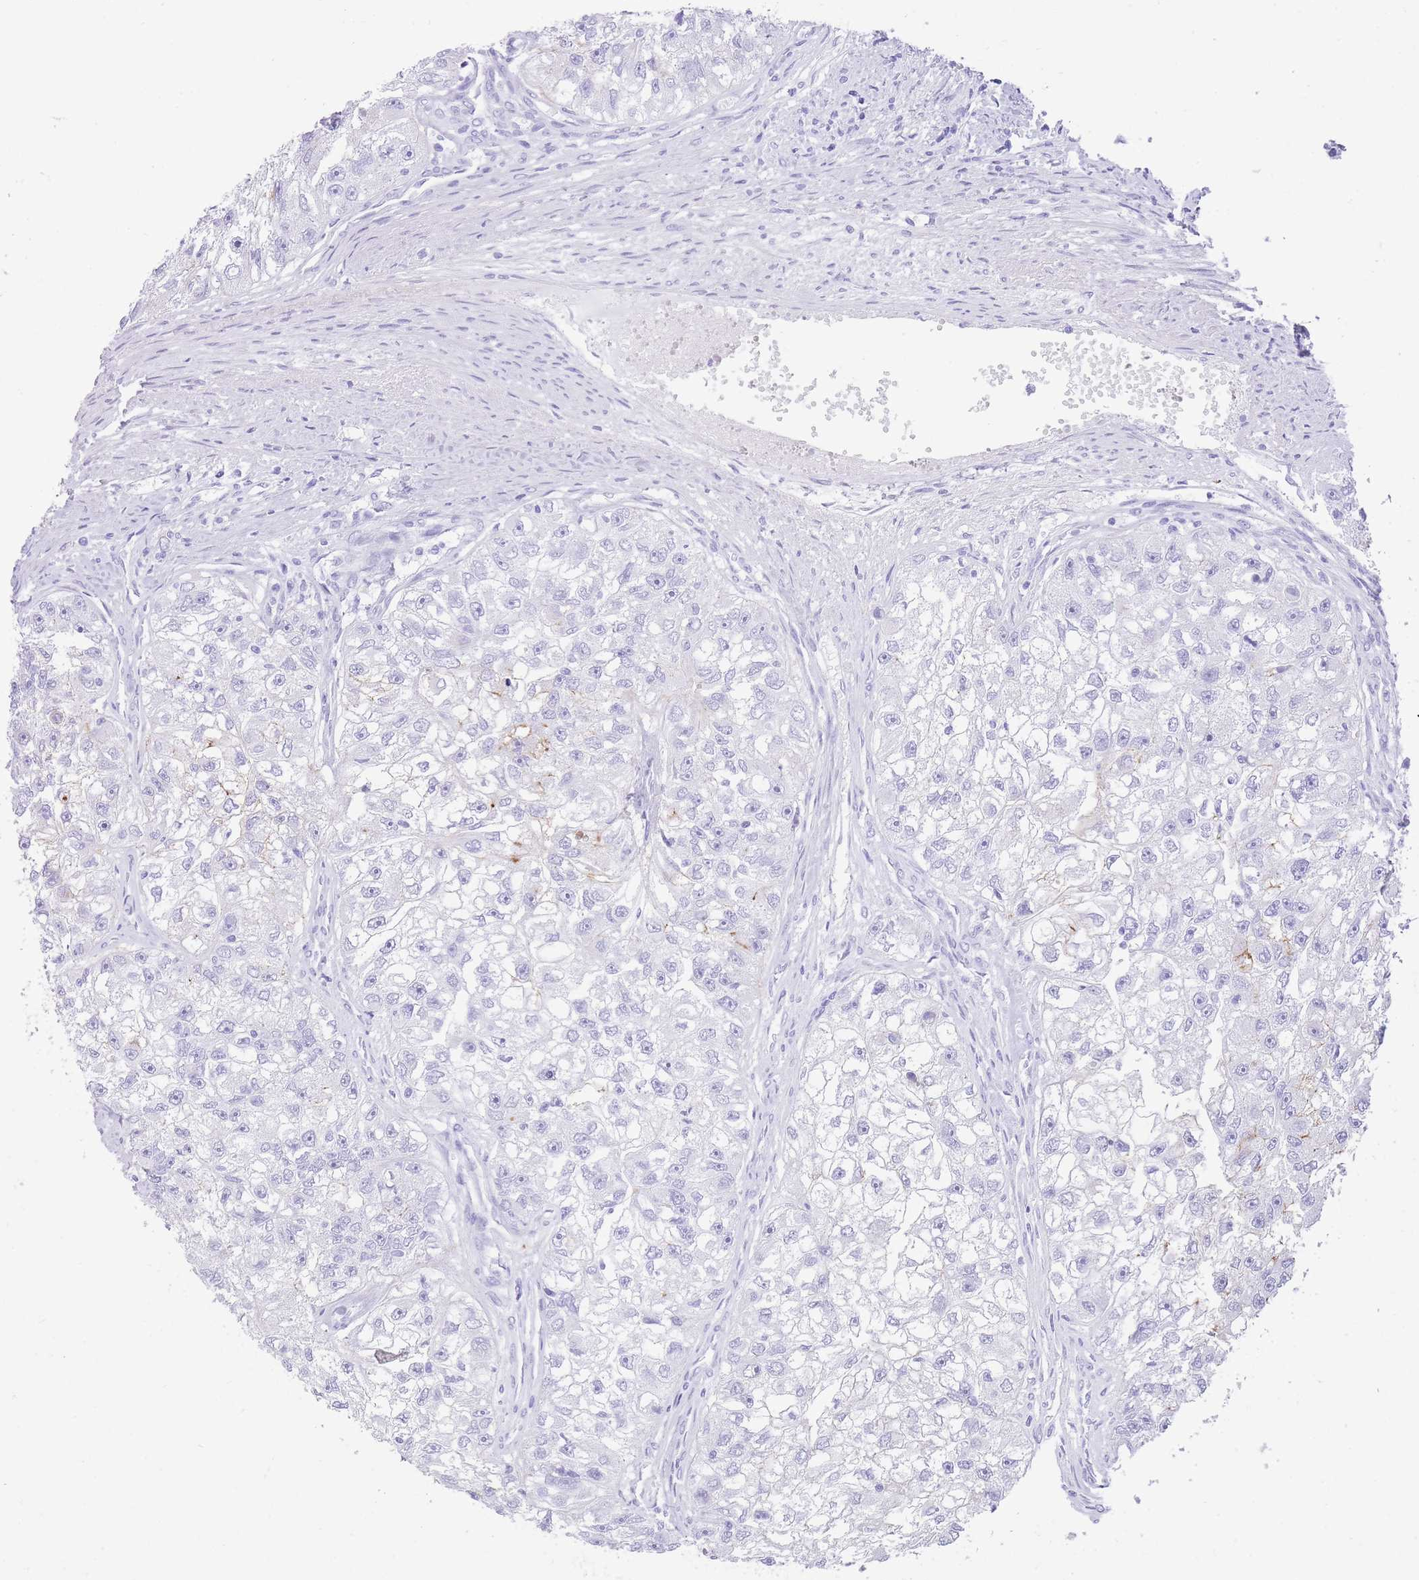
{"staining": {"intensity": "negative", "quantity": "none", "location": "none"}, "tissue": "renal cancer", "cell_type": "Tumor cells", "image_type": "cancer", "snomed": [{"axis": "morphology", "description": "Adenocarcinoma, NOS"}, {"axis": "topography", "description": "Kidney"}], "caption": "Protein analysis of renal cancer exhibits no significant expression in tumor cells. (Brightfield microscopy of DAB immunohistochemistry at high magnification).", "gene": "ELOA2", "patient": {"sex": "male", "age": 63}}